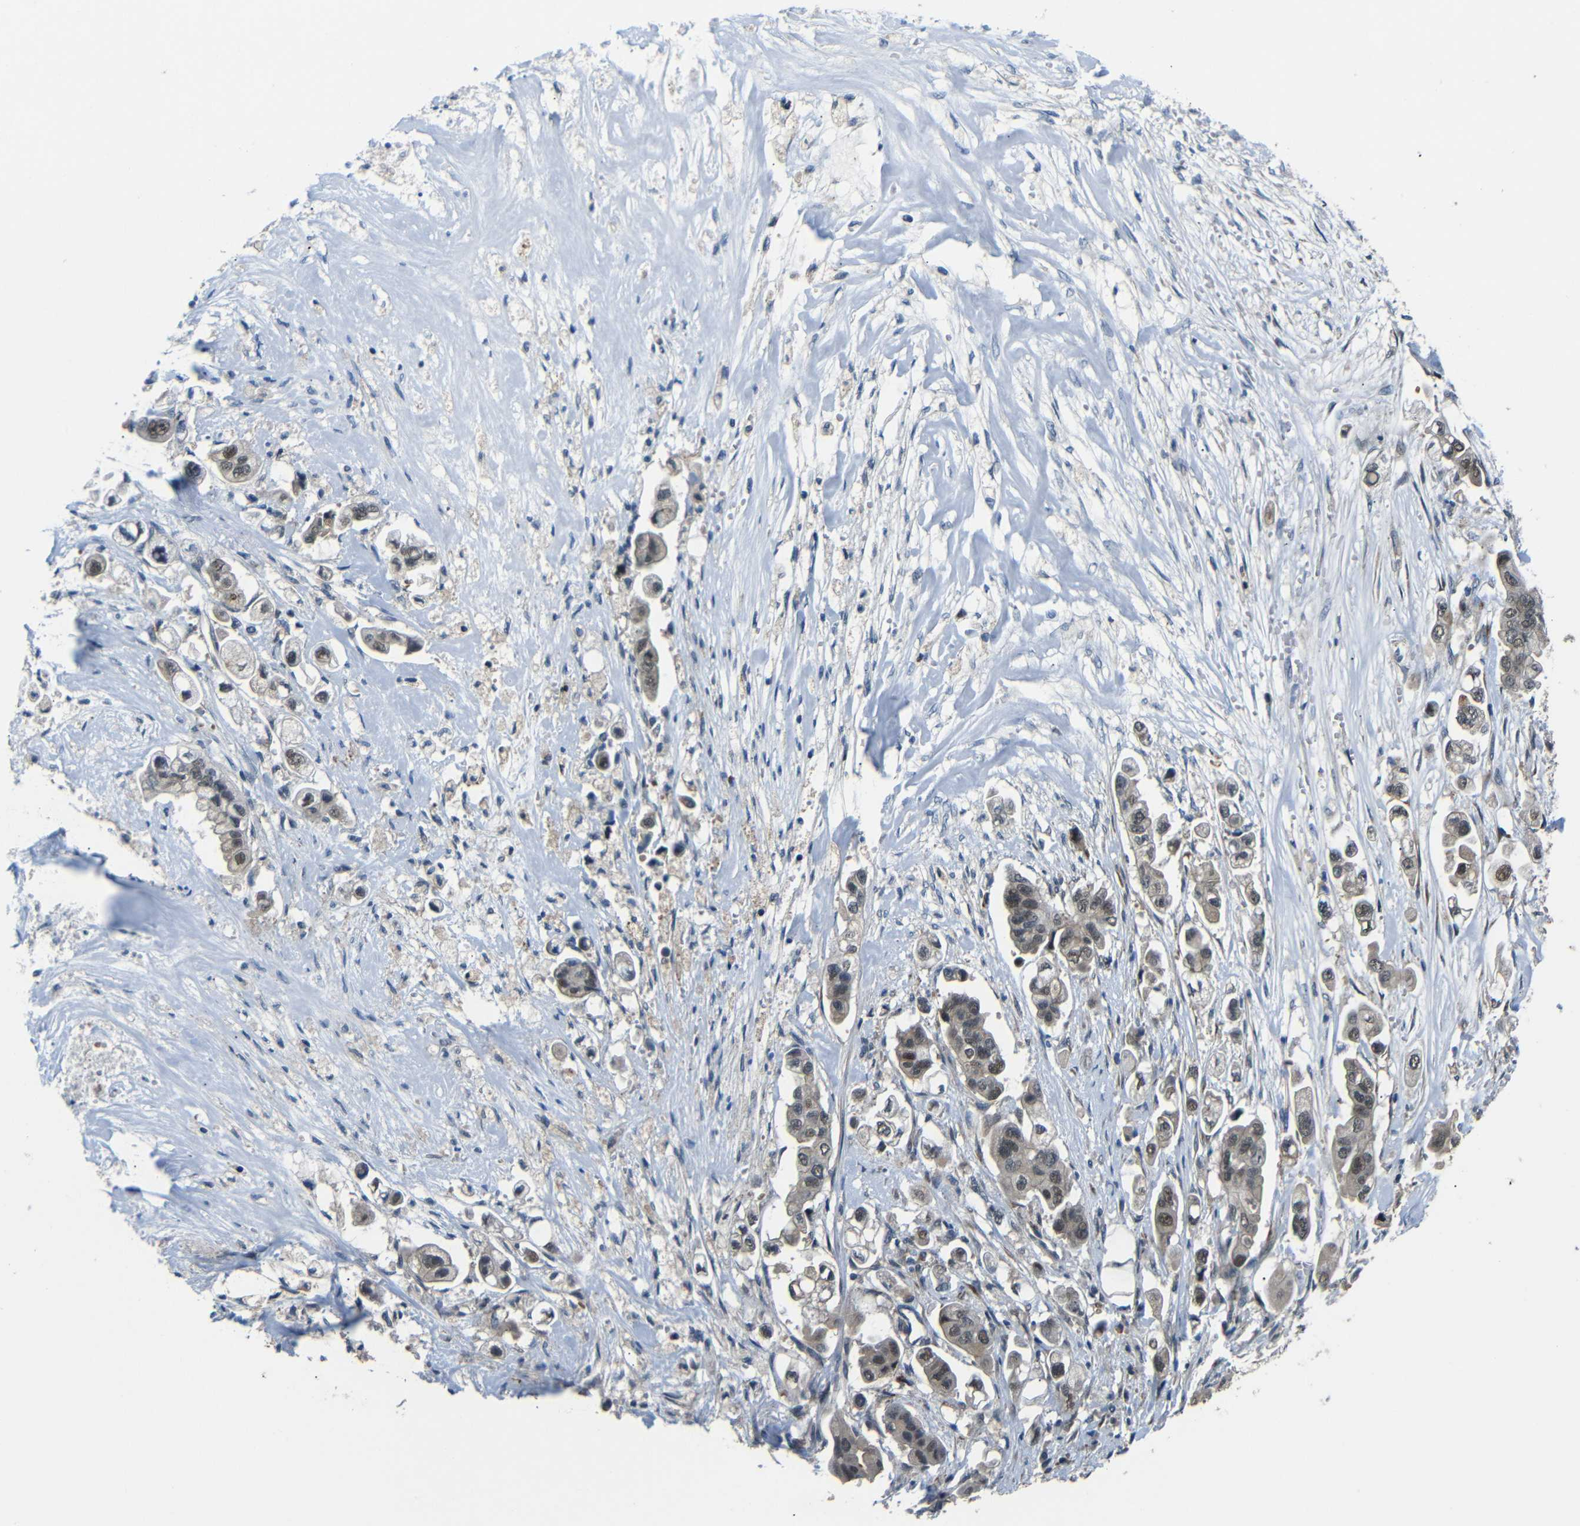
{"staining": {"intensity": "weak", "quantity": "25%-75%", "location": "cytoplasmic/membranous,nuclear"}, "tissue": "stomach cancer", "cell_type": "Tumor cells", "image_type": "cancer", "snomed": [{"axis": "morphology", "description": "Adenocarcinoma, NOS"}, {"axis": "topography", "description": "Stomach"}], "caption": "Immunohistochemical staining of human stomach cancer (adenocarcinoma) shows low levels of weak cytoplasmic/membranous and nuclear protein positivity in approximately 25%-75% of tumor cells. The staining was performed using DAB to visualize the protein expression in brown, while the nuclei were stained in blue with hematoxylin (Magnification: 20x).", "gene": "SYDE1", "patient": {"sex": "male", "age": 62}}